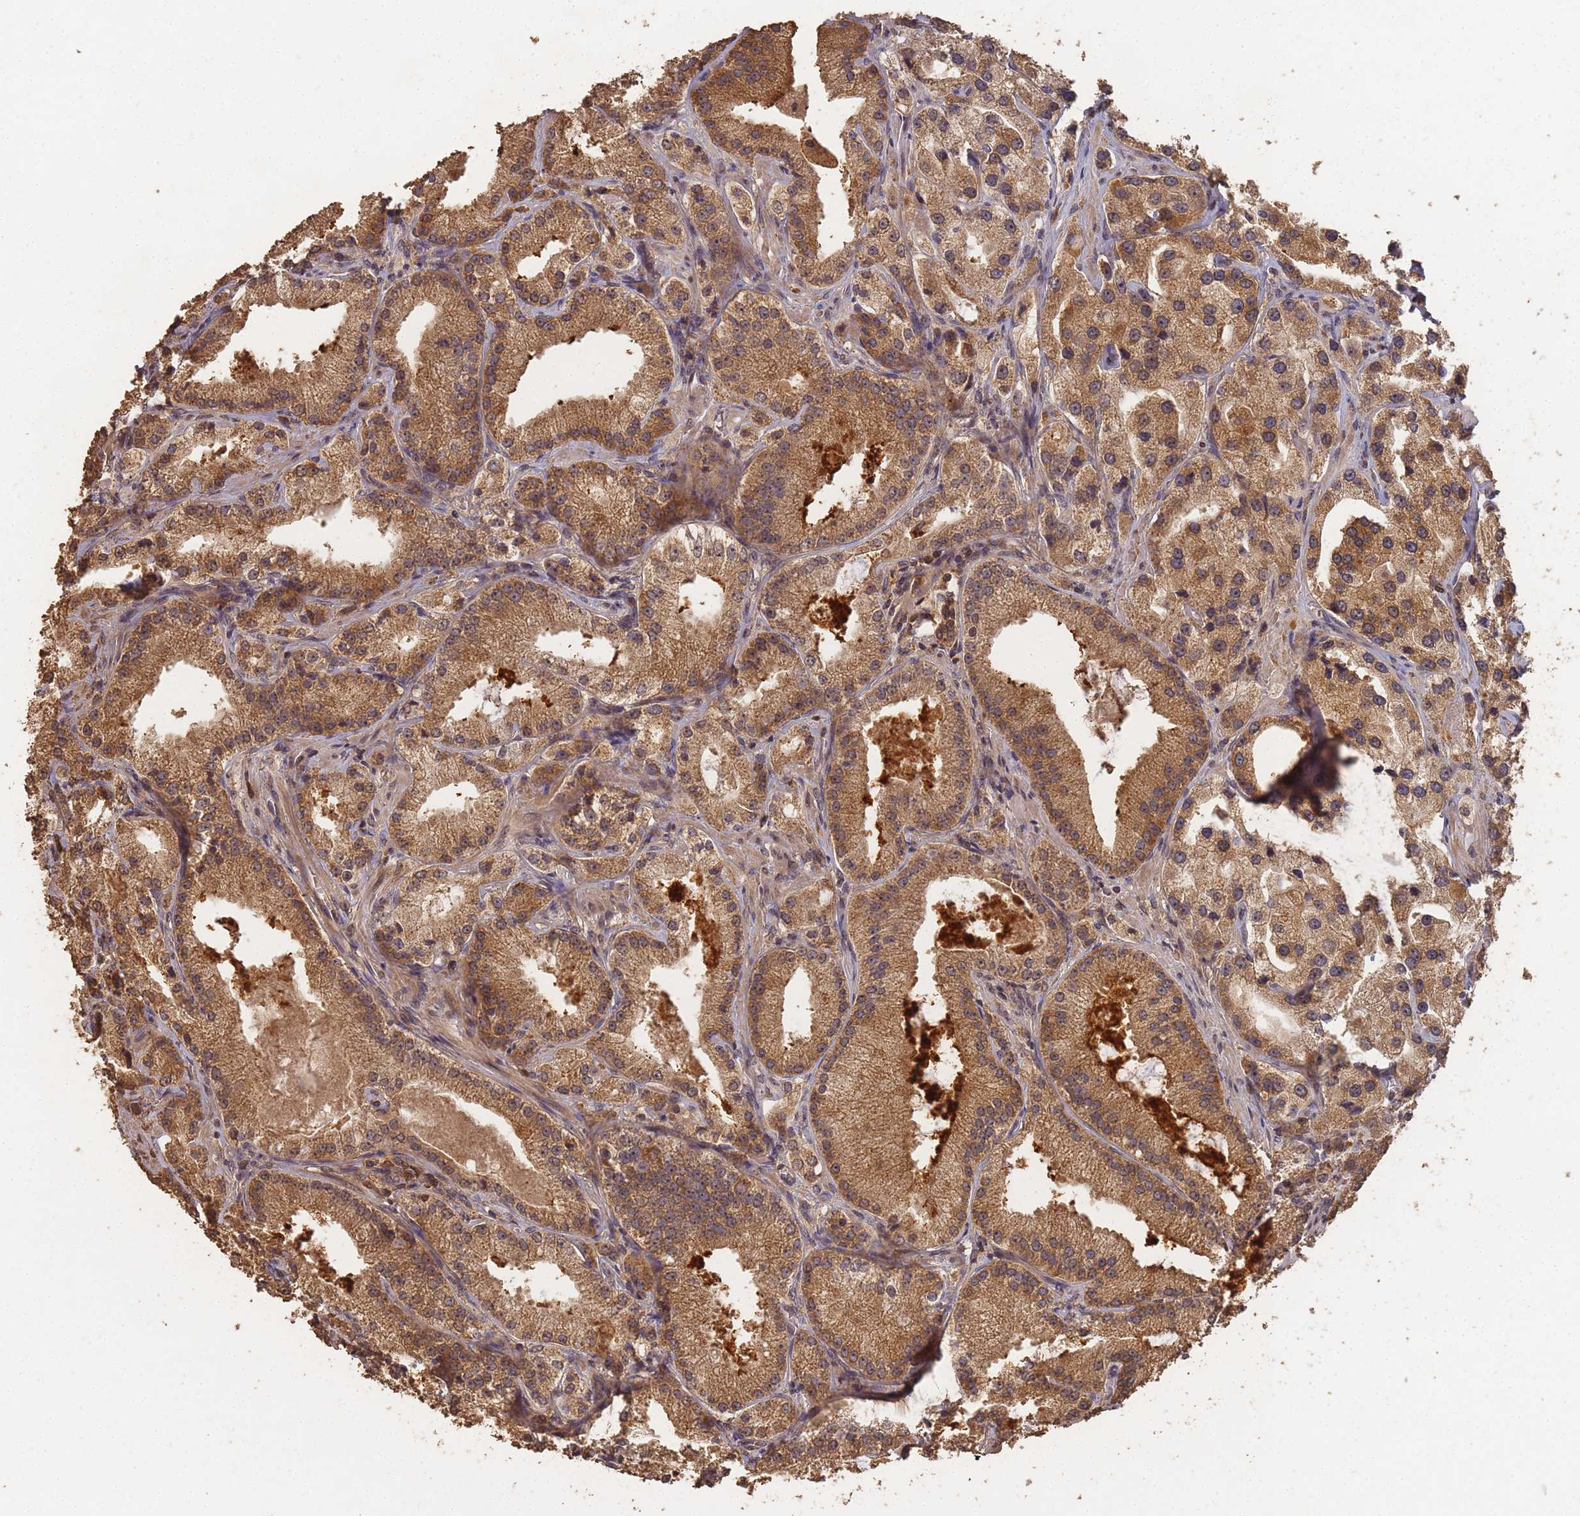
{"staining": {"intensity": "moderate", "quantity": ">75%", "location": "cytoplasmic/membranous"}, "tissue": "prostate cancer", "cell_type": "Tumor cells", "image_type": "cancer", "snomed": [{"axis": "morphology", "description": "Adenocarcinoma, Low grade"}, {"axis": "topography", "description": "Prostate"}], "caption": "Immunohistochemical staining of prostate cancer demonstrates medium levels of moderate cytoplasmic/membranous expression in about >75% of tumor cells. (IHC, brightfield microscopy, high magnification).", "gene": "ALKBH1", "patient": {"sex": "male", "age": 69}}